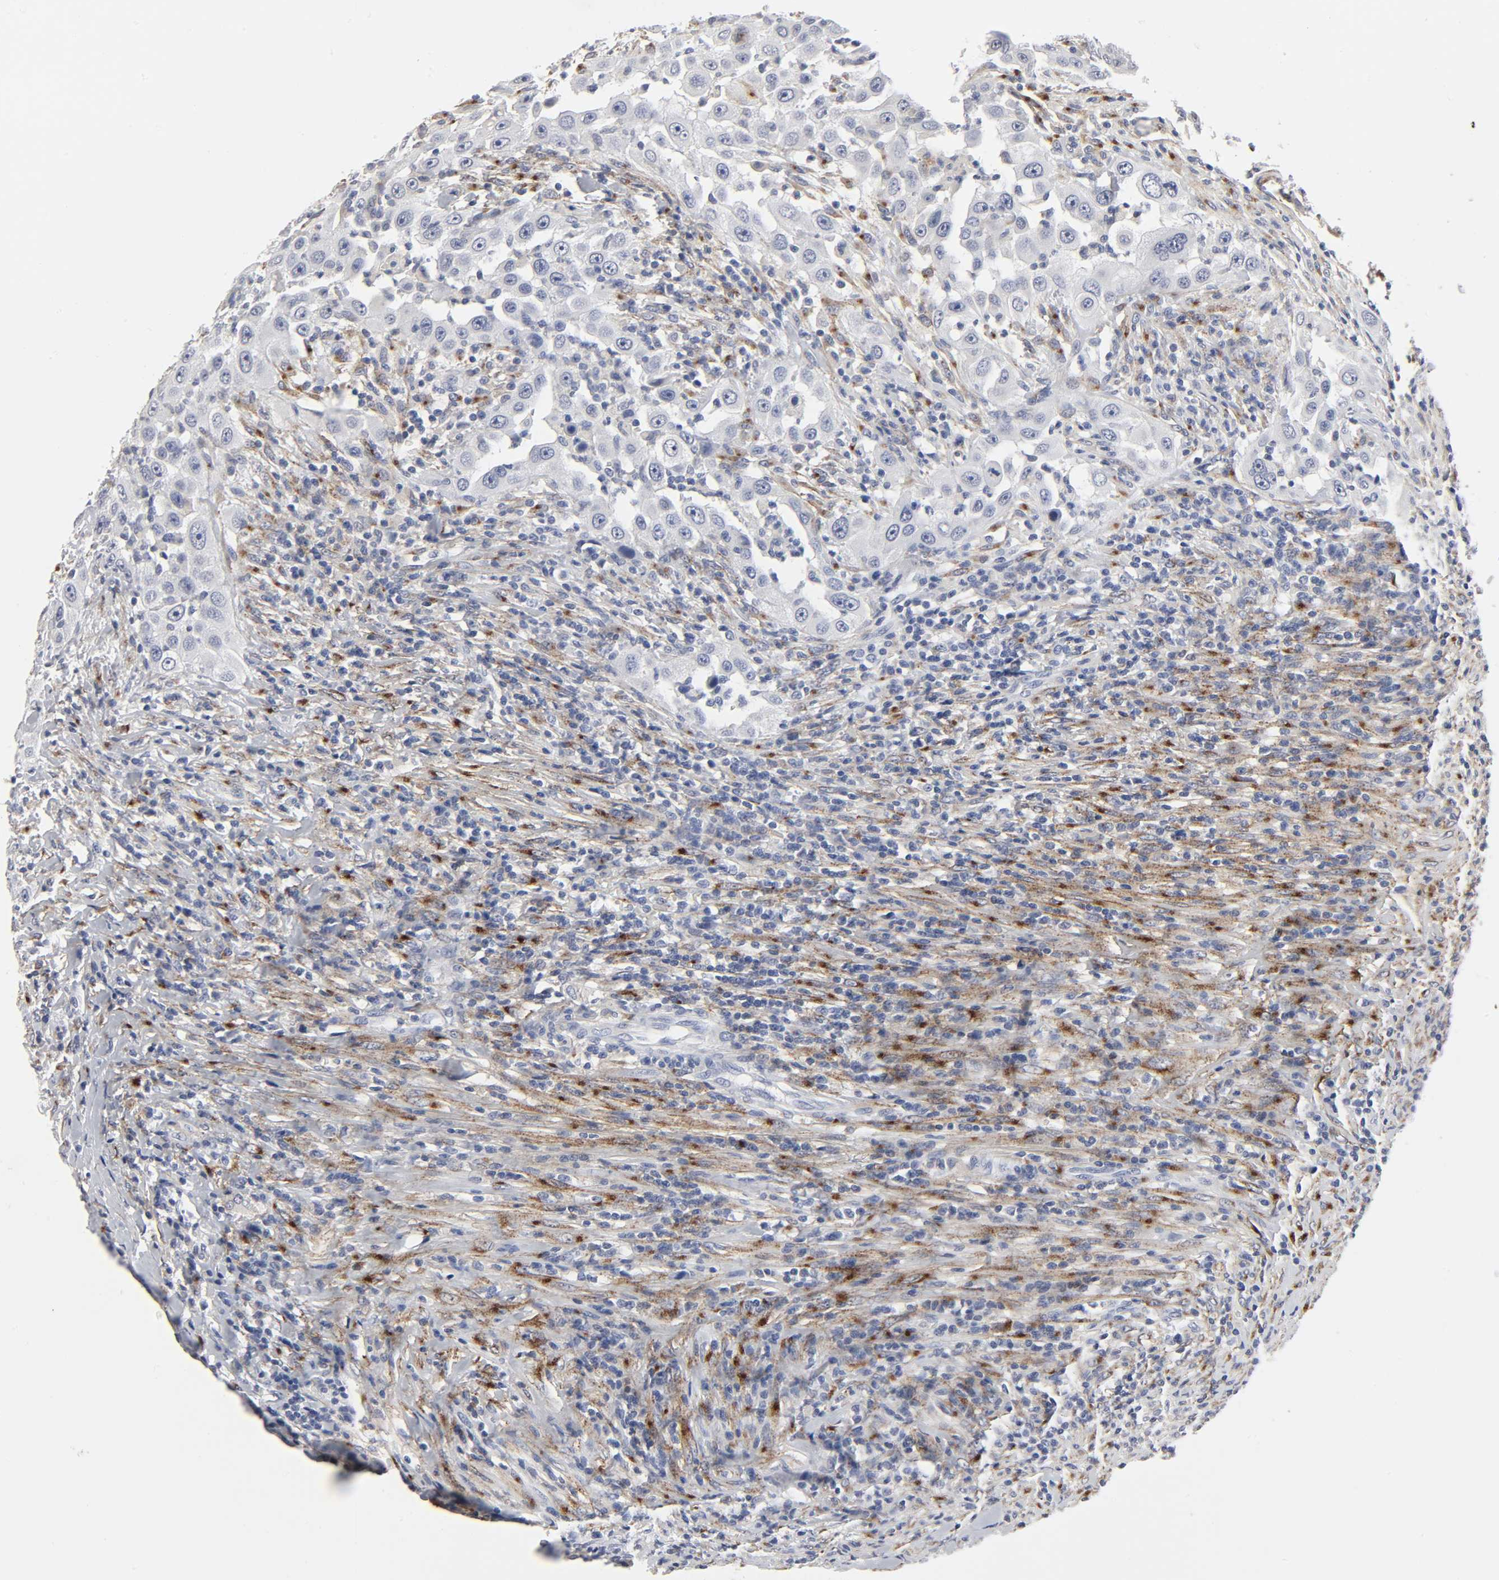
{"staining": {"intensity": "negative", "quantity": "none", "location": "none"}, "tissue": "head and neck cancer", "cell_type": "Tumor cells", "image_type": "cancer", "snomed": [{"axis": "morphology", "description": "Carcinoma, NOS"}, {"axis": "topography", "description": "Head-Neck"}], "caption": "This is an immunohistochemistry (IHC) histopathology image of human carcinoma (head and neck). There is no positivity in tumor cells.", "gene": "LRP1", "patient": {"sex": "male", "age": 87}}